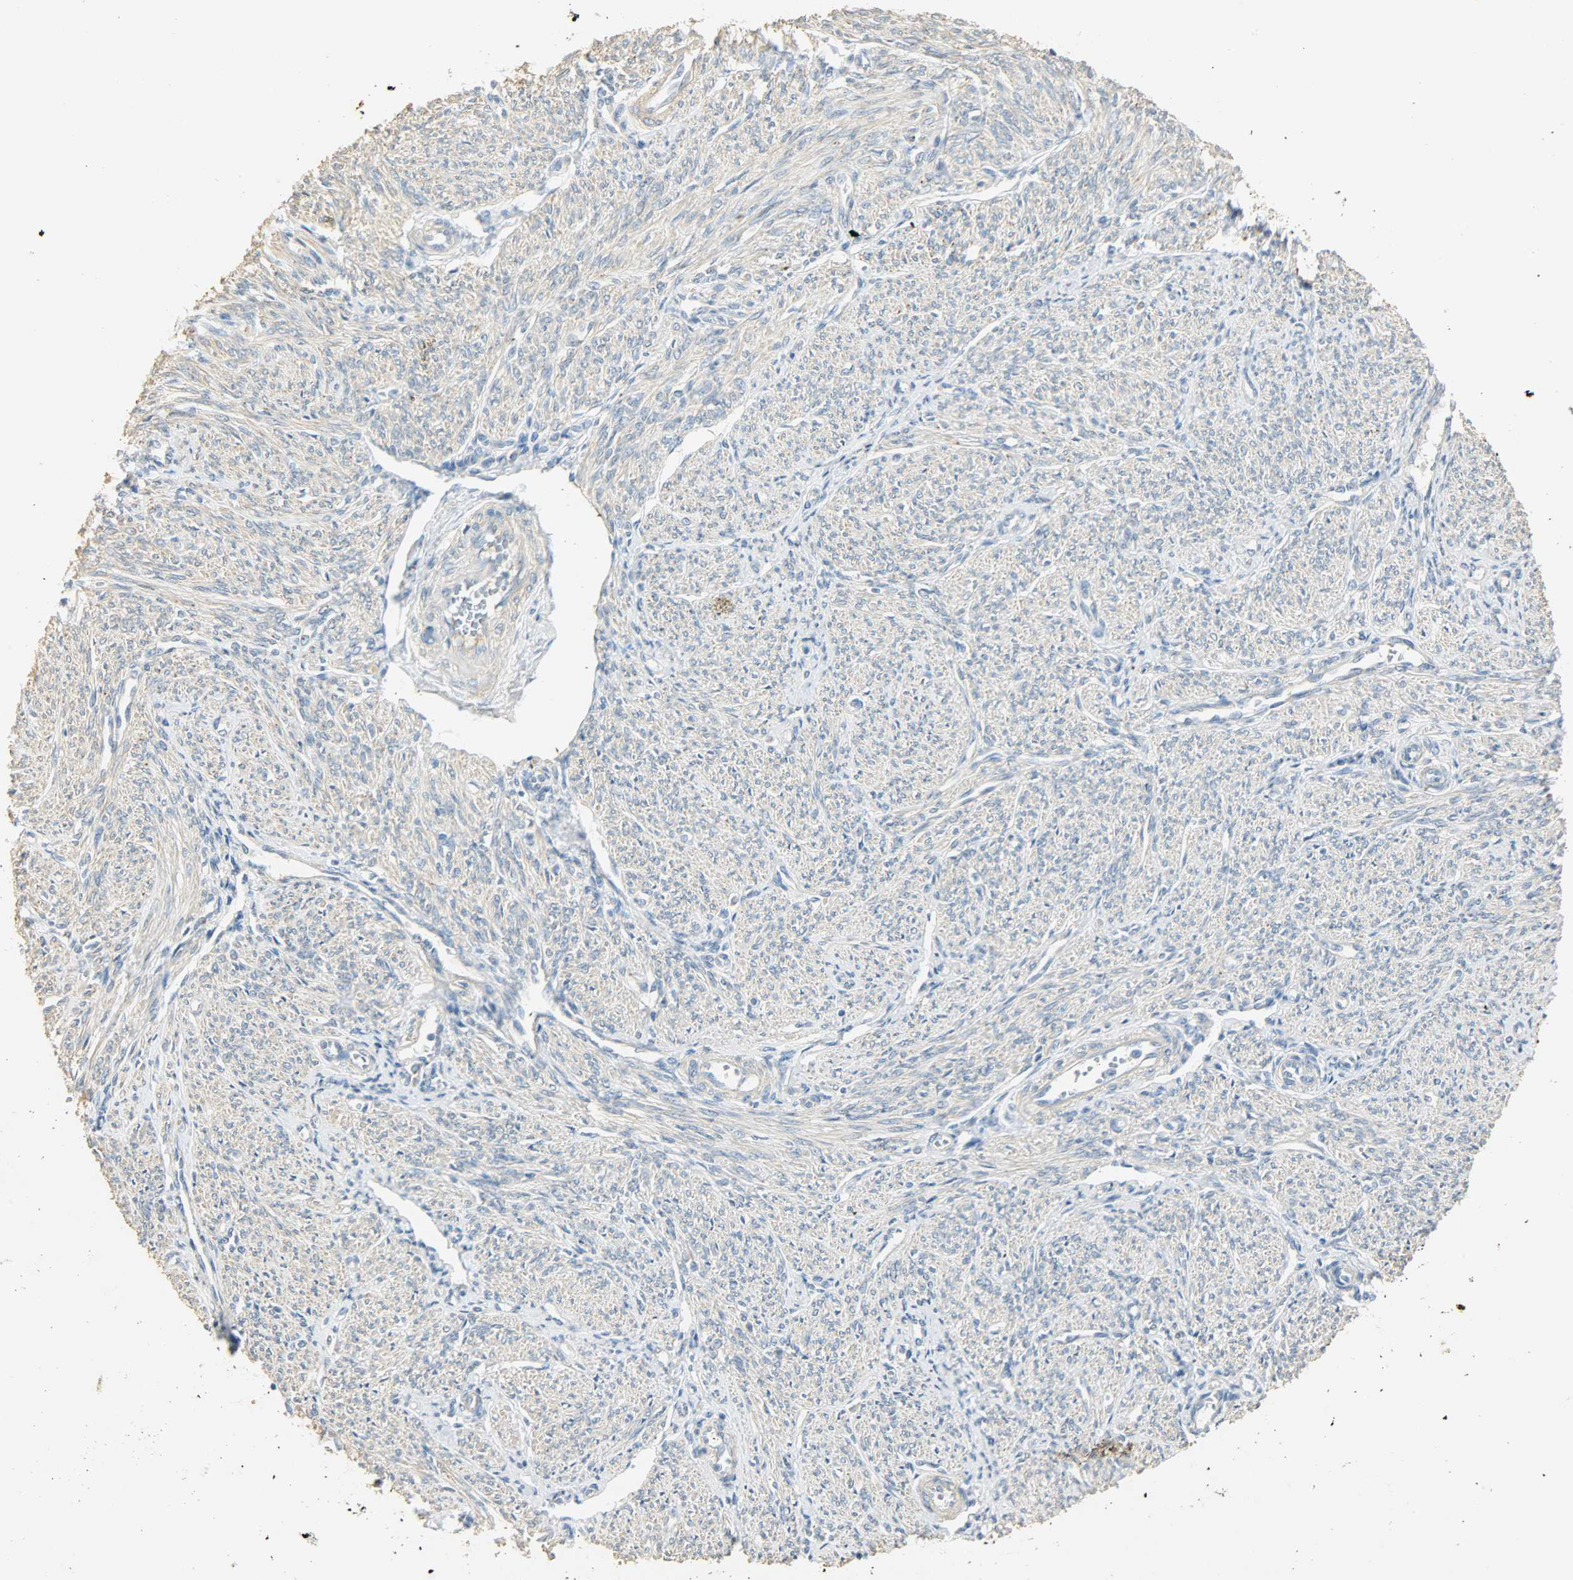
{"staining": {"intensity": "weak", "quantity": "25%-75%", "location": "cytoplasmic/membranous,nuclear"}, "tissue": "smooth muscle", "cell_type": "Smooth muscle cells", "image_type": "normal", "snomed": [{"axis": "morphology", "description": "Normal tissue, NOS"}, {"axis": "topography", "description": "Smooth muscle"}], "caption": "Protein analysis of normal smooth muscle shows weak cytoplasmic/membranous,nuclear expression in about 25%-75% of smooth muscle cells. (Stains: DAB in brown, nuclei in blue, Microscopy: brightfield microscopy at high magnification).", "gene": "USP13", "patient": {"sex": "female", "age": 65}}